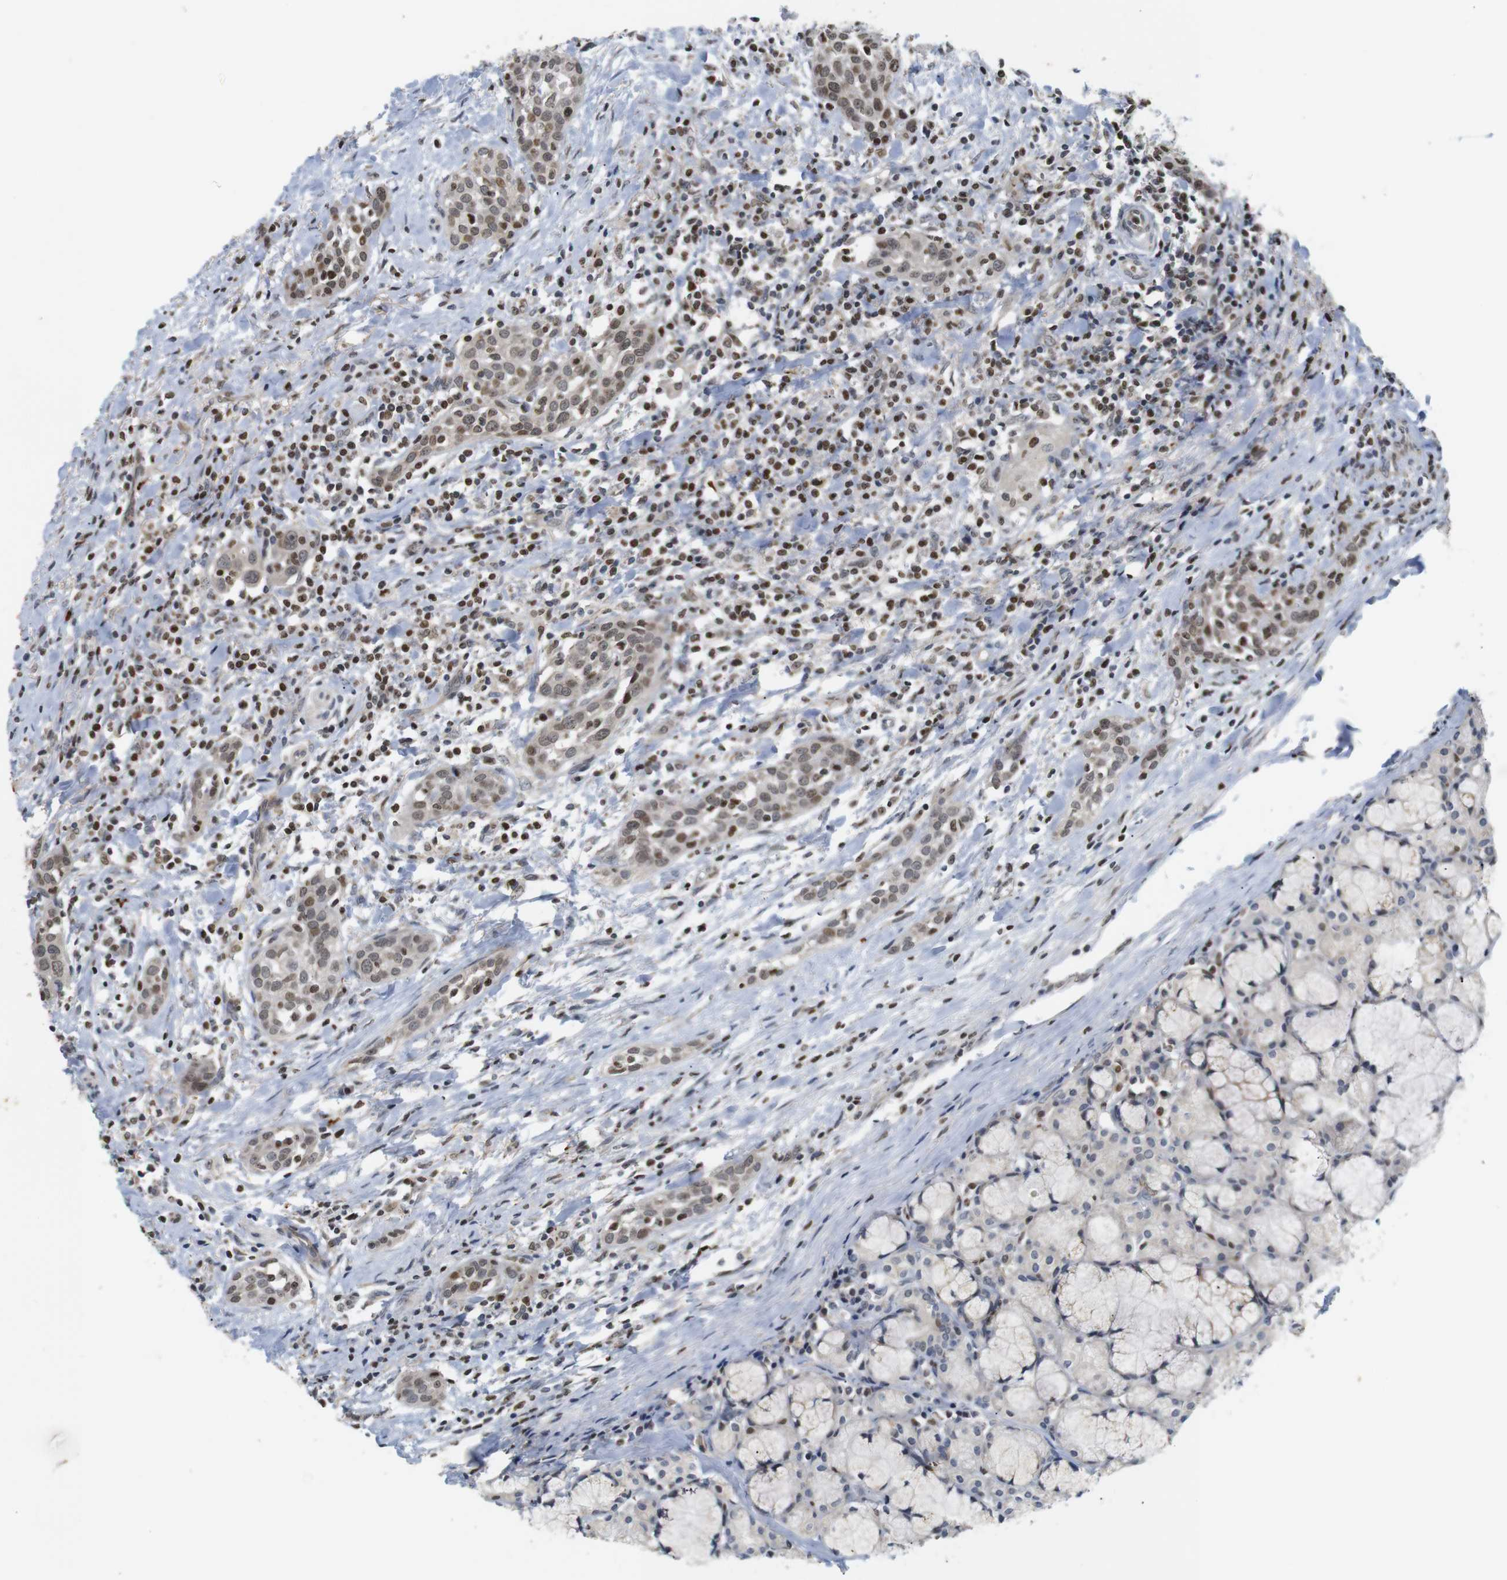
{"staining": {"intensity": "moderate", "quantity": "25%-75%", "location": "cytoplasmic/membranous,nuclear"}, "tissue": "head and neck cancer", "cell_type": "Tumor cells", "image_type": "cancer", "snomed": [{"axis": "morphology", "description": "Squamous cell carcinoma, NOS"}, {"axis": "topography", "description": "Oral tissue"}, {"axis": "topography", "description": "Head-Neck"}], "caption": "Moderate cytoplasmic/membranous and nuclear expression for a protein is identified in about 25%-75% of tumor cells of squamous cell carcinoma (head and neck) using immunohistochemistry.", "gene": "MBD1", "patient": {"sex": "female", "age": 50}}